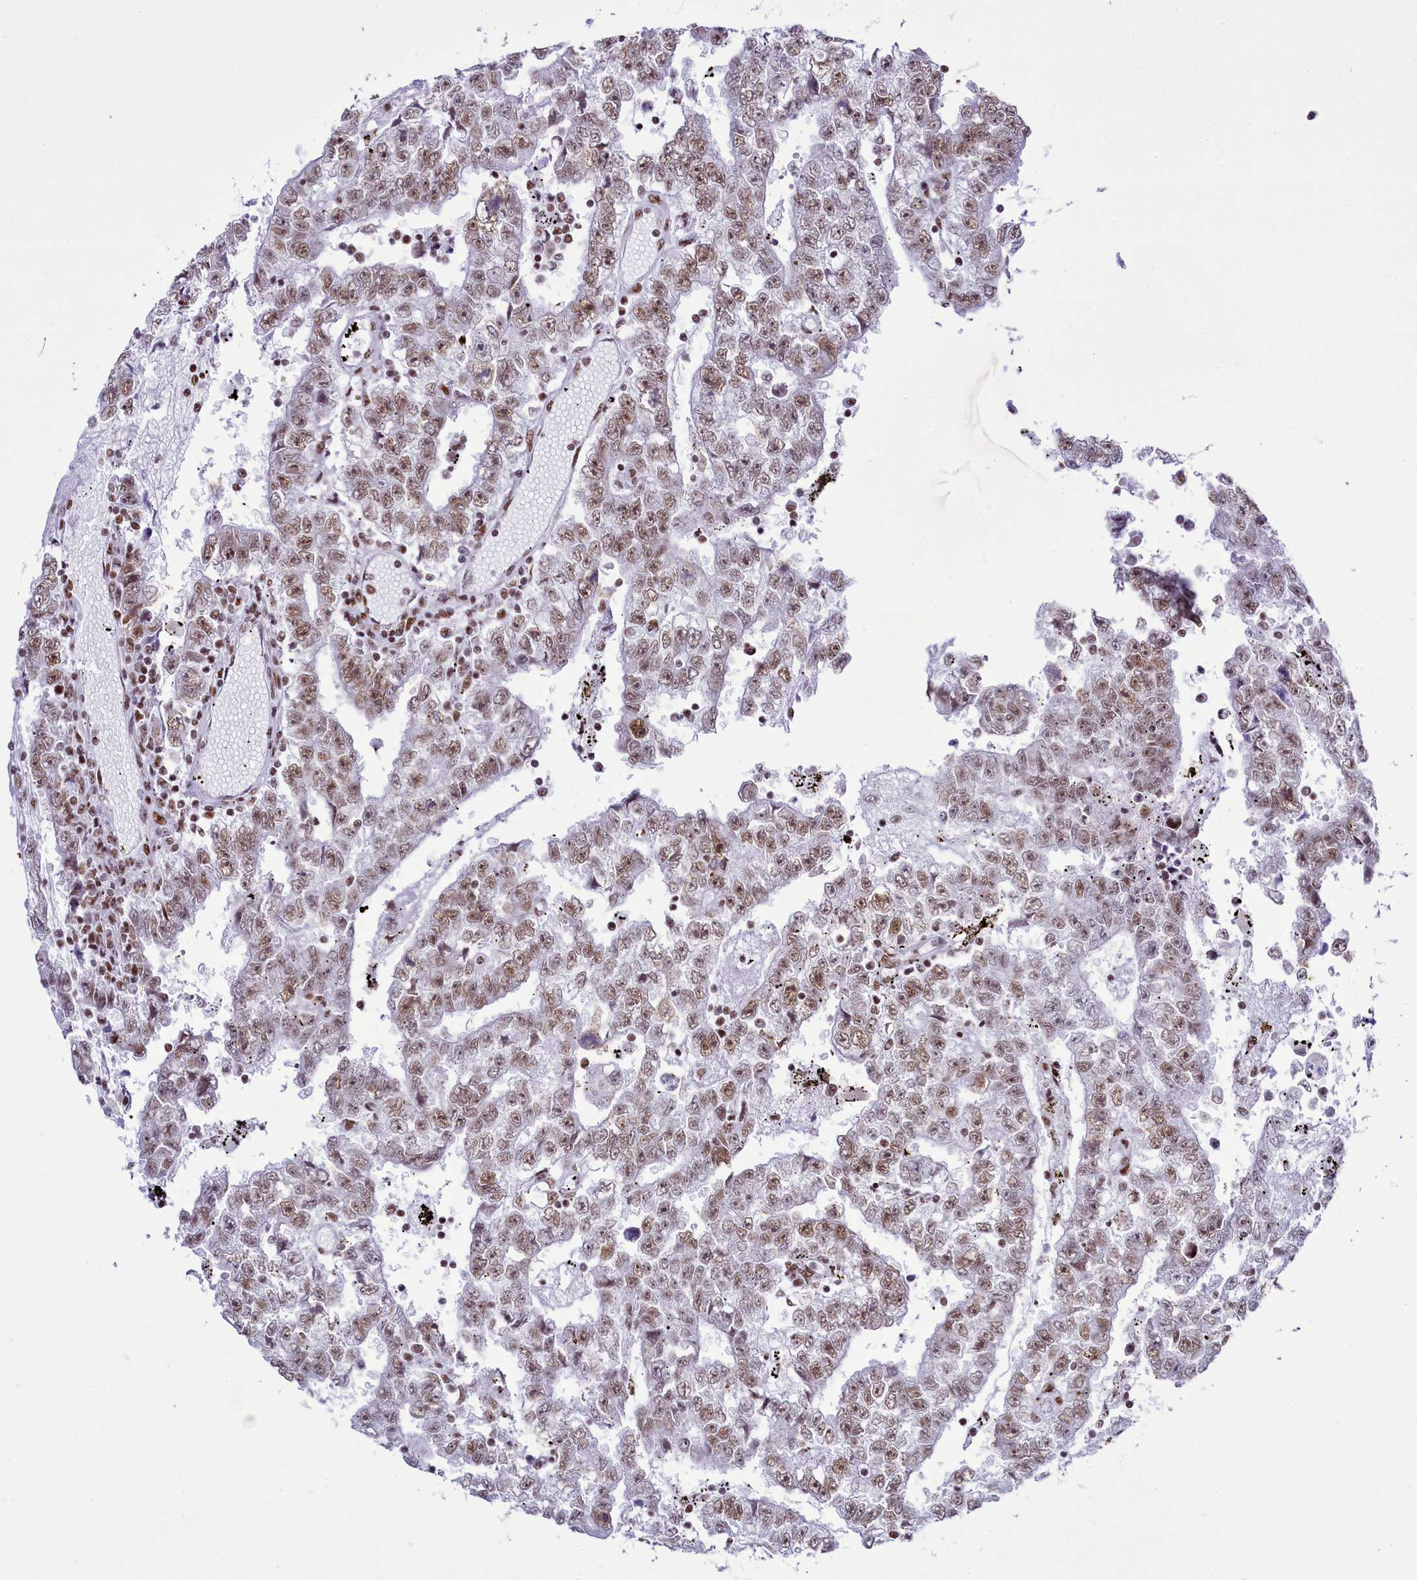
{"staining": {"intensity": "moderate", "quantity": ">75%", "location": "nuclear"}, "tissue": "testis cancer", "cell_type": "Tumor cells", "image_type": "cancer", "snomed": [{"axis": "morphology", "description": "Carcinoma, Embryonal, NOS"}, {"axis": "topography", "description": "Testis"}], "caption": "Tumor cells demonstrate moderate nuclear positivity in approximately >75% of cells in testis embryonal carcinoma.", "gene": "RALY", "patient": {"sex": "male", "age": 25}}